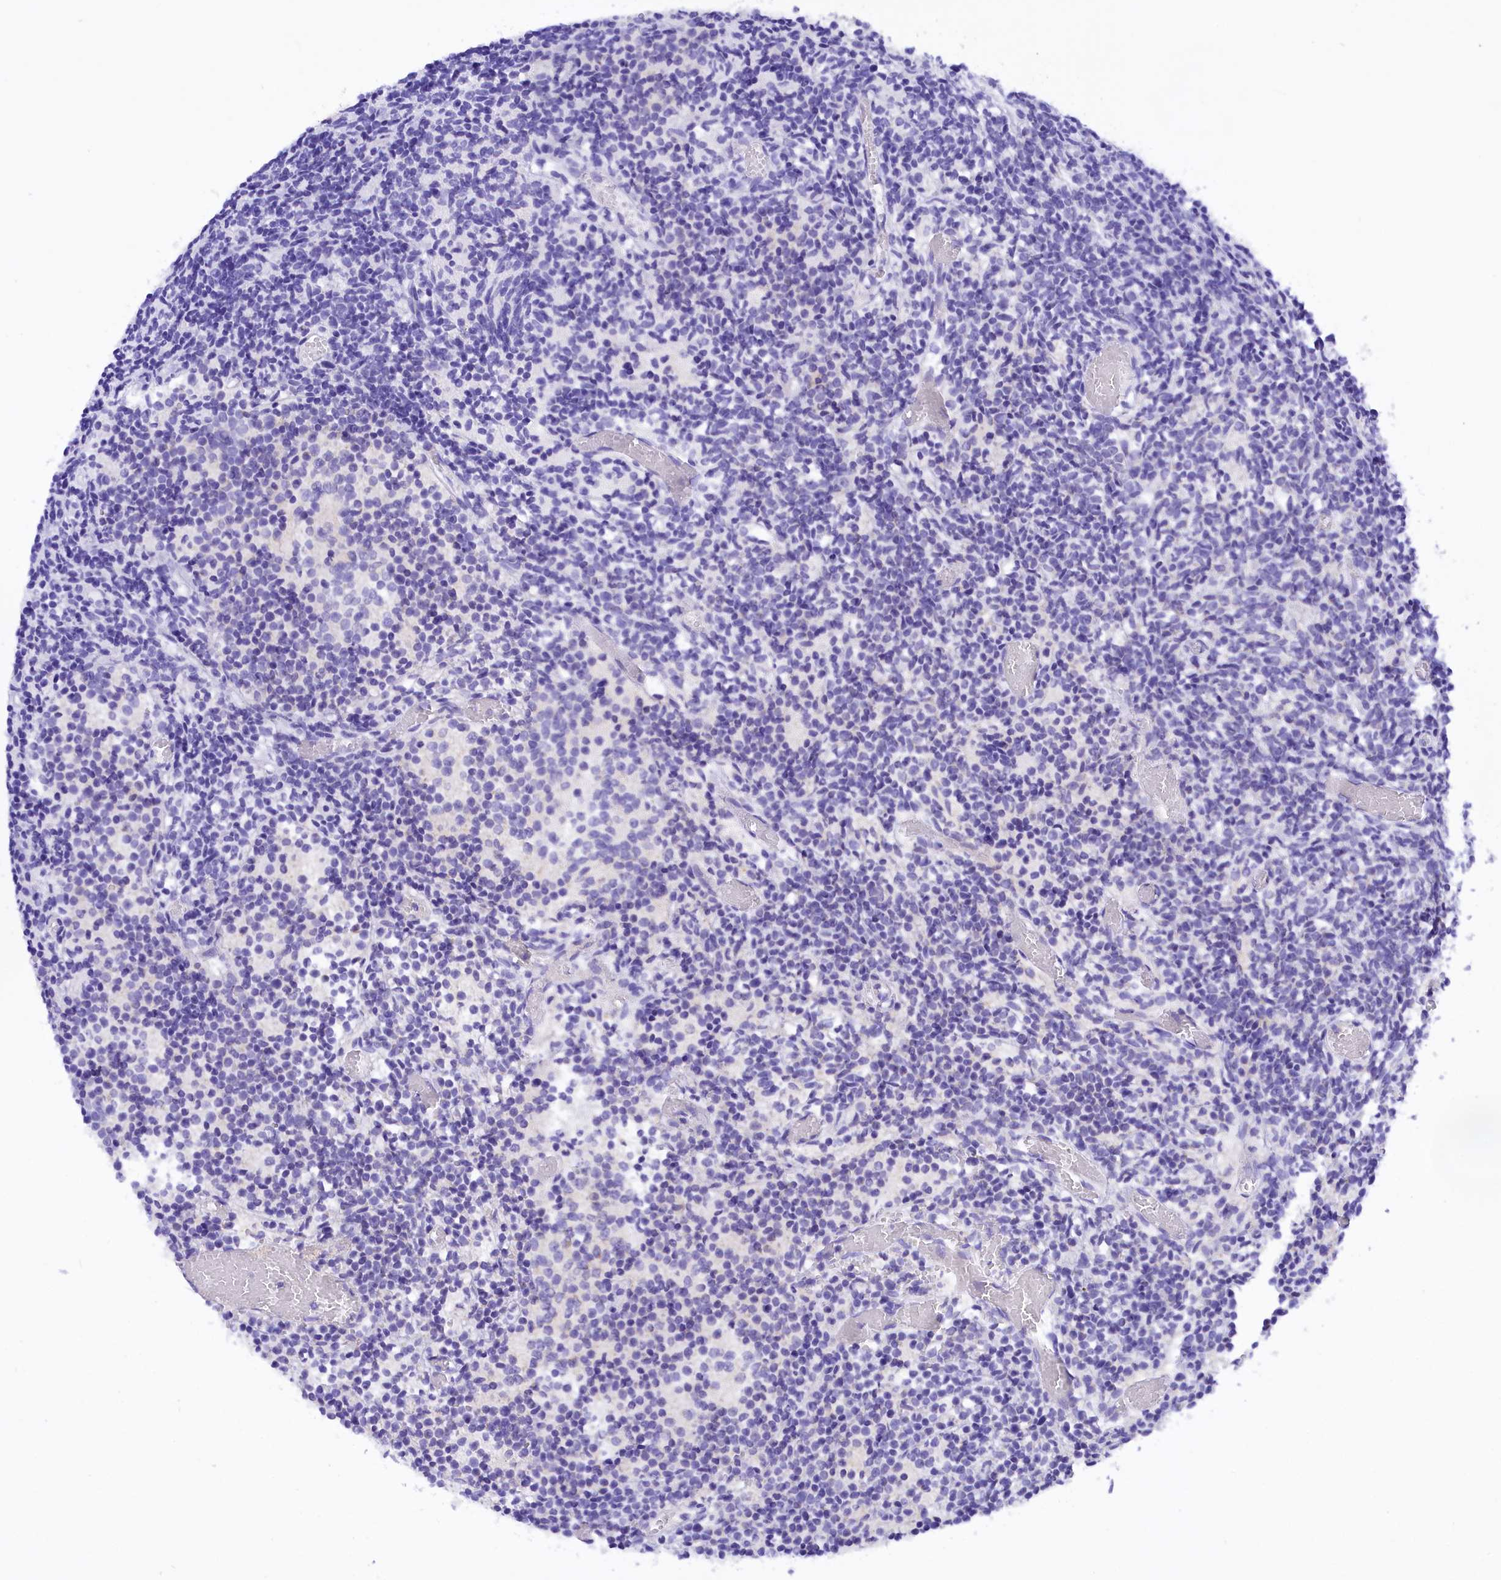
{"staining": {"intensity": "negative", "quantity": "none", "location": "none"}, "tissue": "glioma", "cell_type": "Tumor cells", "image_type": "cancer", "snomed": [{"axis": "morphology", "description": "Glioma, malignant, Low grade"}, {"axis": "topography", "description": "Brain"}], "caption": "Immunohistochemistry of low-grade glioma (malignant) displays no expression in tumor cells. (DAB IHC, high magnification).", "gene": "COL6A5", "patient": {"sex": "female", "age": 1}}